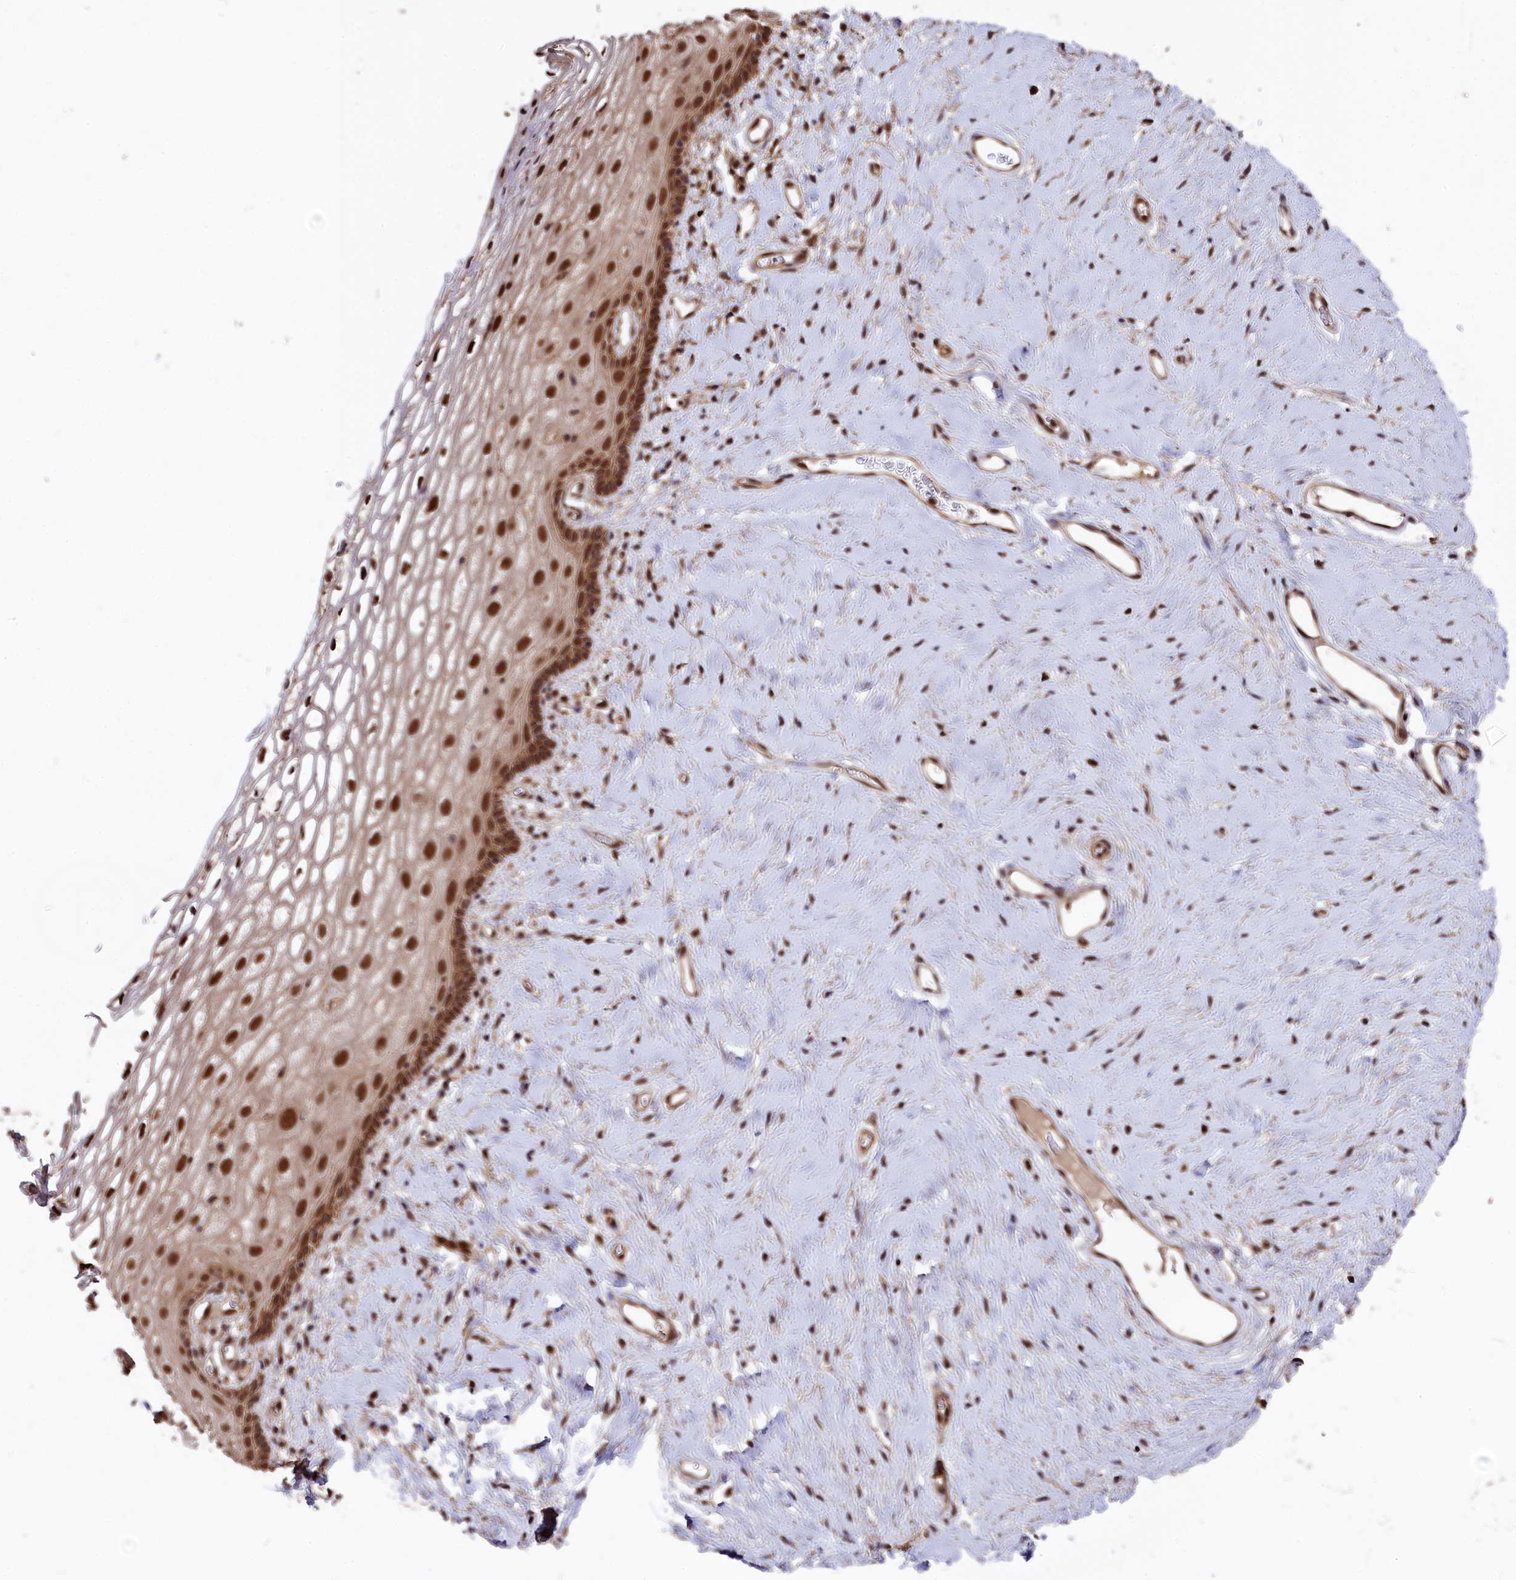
{"staining": {"intensity": "strong", "quantity": ">75%", "location": "cytoplasmic/membranous,nuclear"}, "tissue": "vagina", "cell_type": "Squamous epithelial cells", "image_type": "normal", "snomed": [{"axis": "morphology", "description": "Normal tissue, NOS"}, {"axis": "morphology", "description": "Adenocarcinoma, NOS"}, {"axis": "topography", "description": "Rectum"}, {"axis": "topography", "description": "Vagina"}], "caption": "Human vagina stained for a protein (brown) exhibits strong cytoplasmic/membranous,nuclear positive positivity in approximately >75% of squamous epithelial cells.", "gene": "ADRM1", "patient": {"sex": "female", "age": 71}}